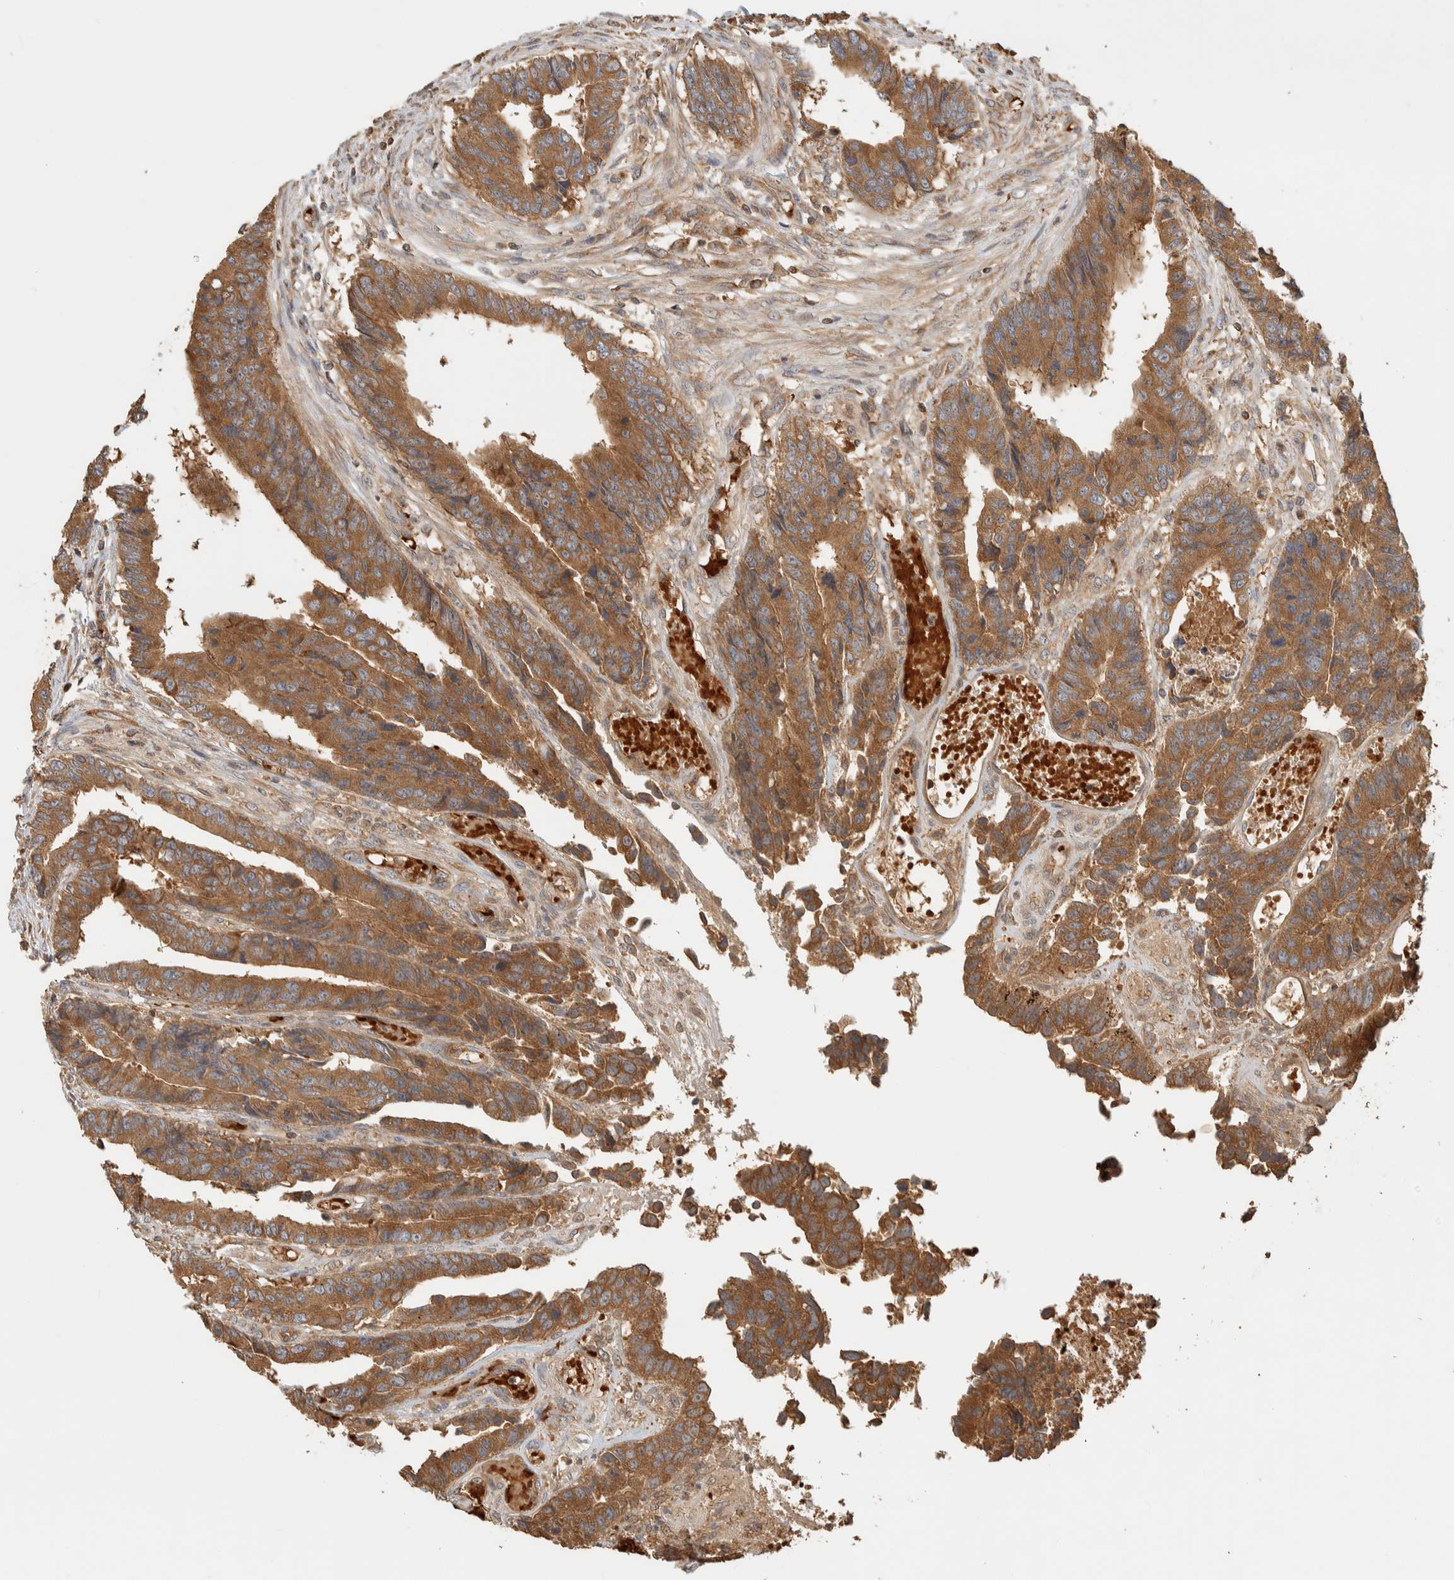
{"staining": {"intensity": "moderate", "quantity": ">75%", "location": "cytoplasmic/membranous"}, "tissue": "colorectal cancer", "cell_type": "Tumor cells", "image_type": "cancer", "snomed": [{"axis": "morphology", "description": "Adenocarcinoma, NOS"}, {"axis": "topography", "description": "Rectum"}], "caption": "The immunohistochemical stain highlights moderate cytoplasmic/membranous staining in tumor cells of colorectal adenocarcinoma tissue. (IHC, brightfield microscopy, high magnification).", "gene": "TTI2", "patient": {"sex": "male", "age": 84}}